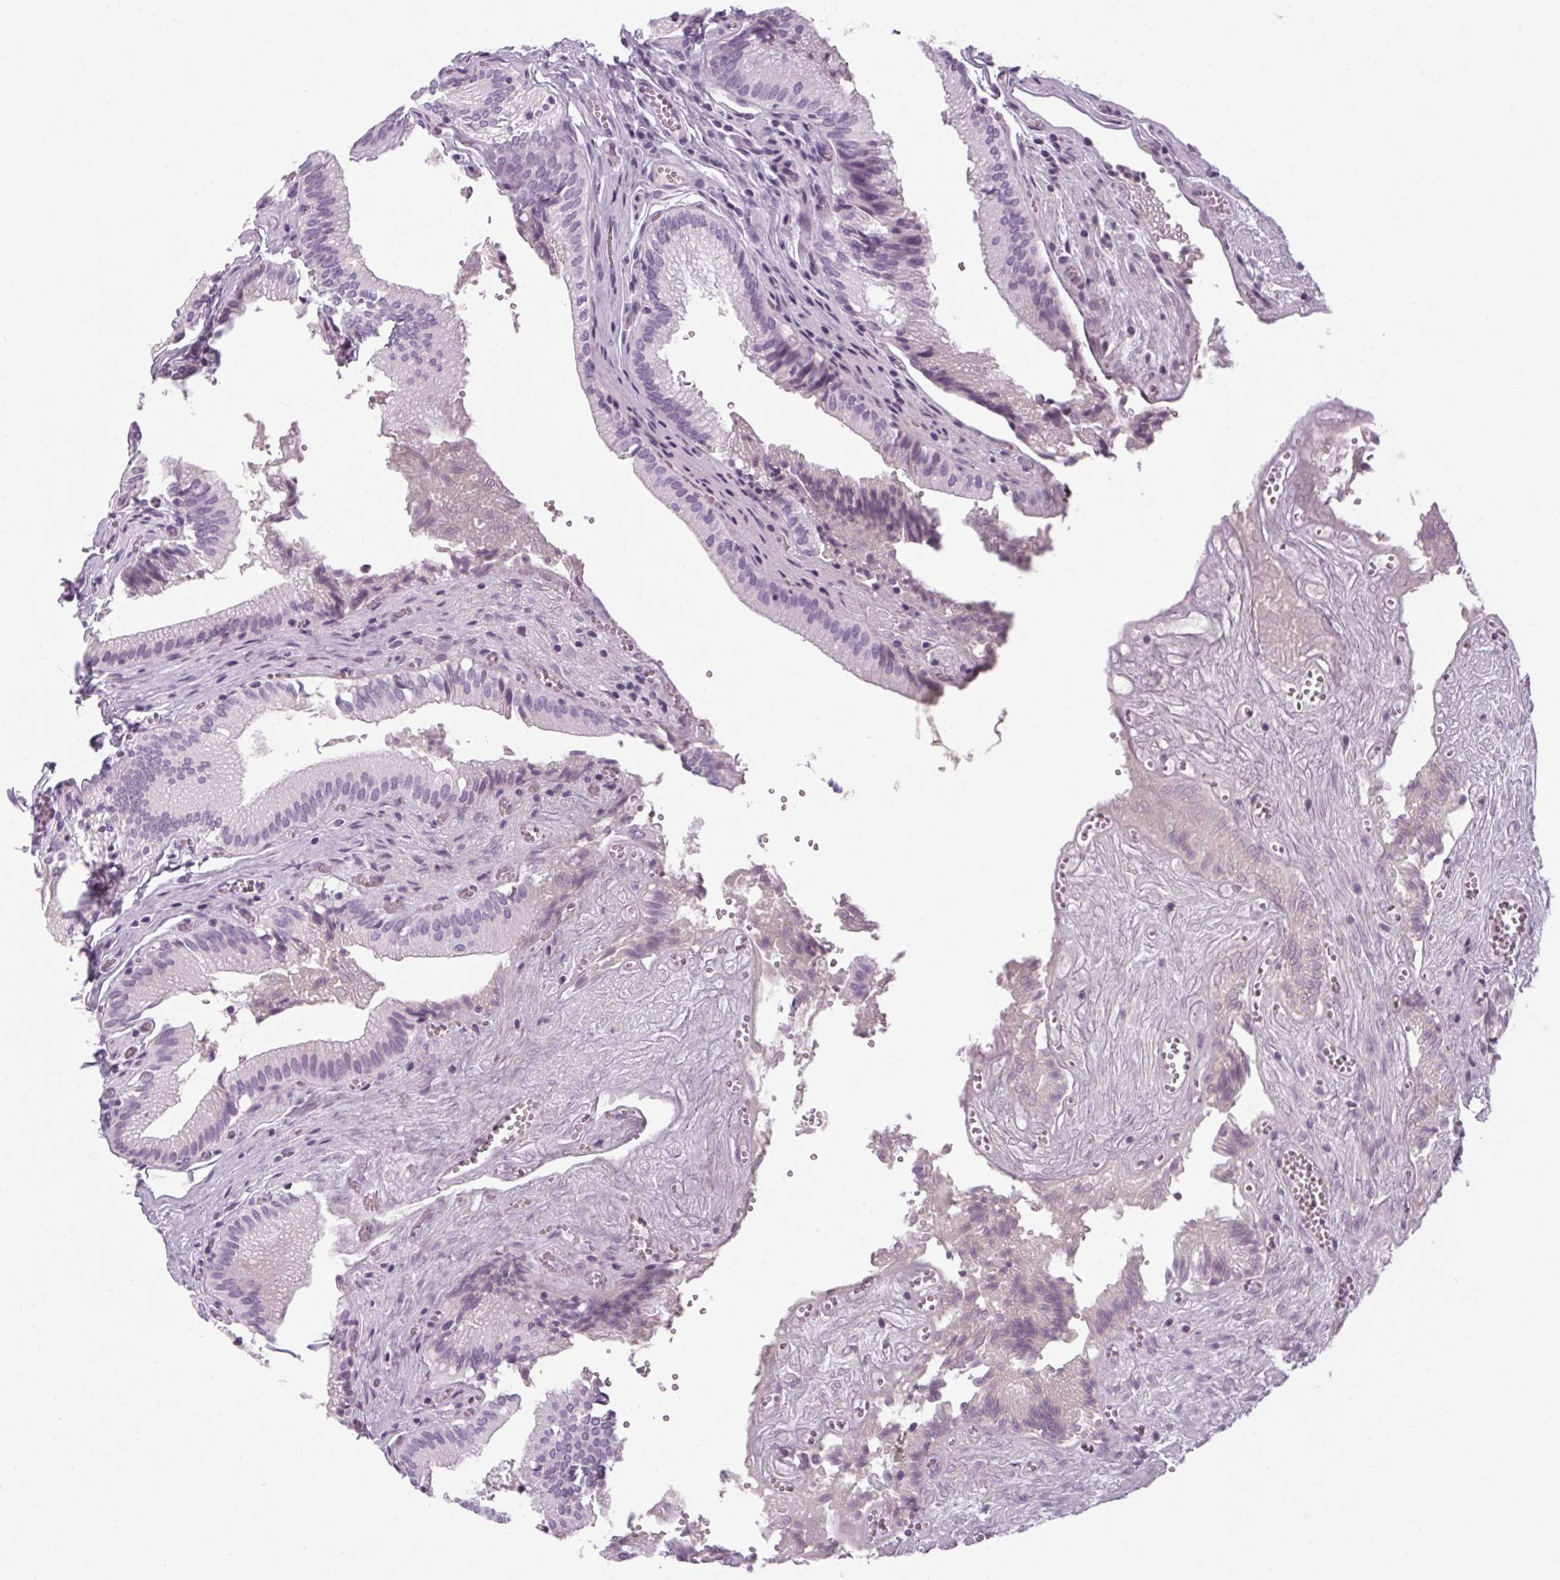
{"staining": {"intensity": "negative", "quantity": "none", "location": "none"}, "tissue": "gallbladder", "cell_type": "Glandular cells", "image_type": "normal", "snomed": [{"axis": "morphology", "description": "Normal tissue, NOS"}, {"axis": "topography", "description": "Gallbladder"}, {"axis": "topography", "description": "Peripheral nerve tissue"}], "caption": "Protein analysis of normal gallbladder displays no significant positivity in glandular cells.", "gene": "POMC", "patient": {"sex": "male", "age": 17}}